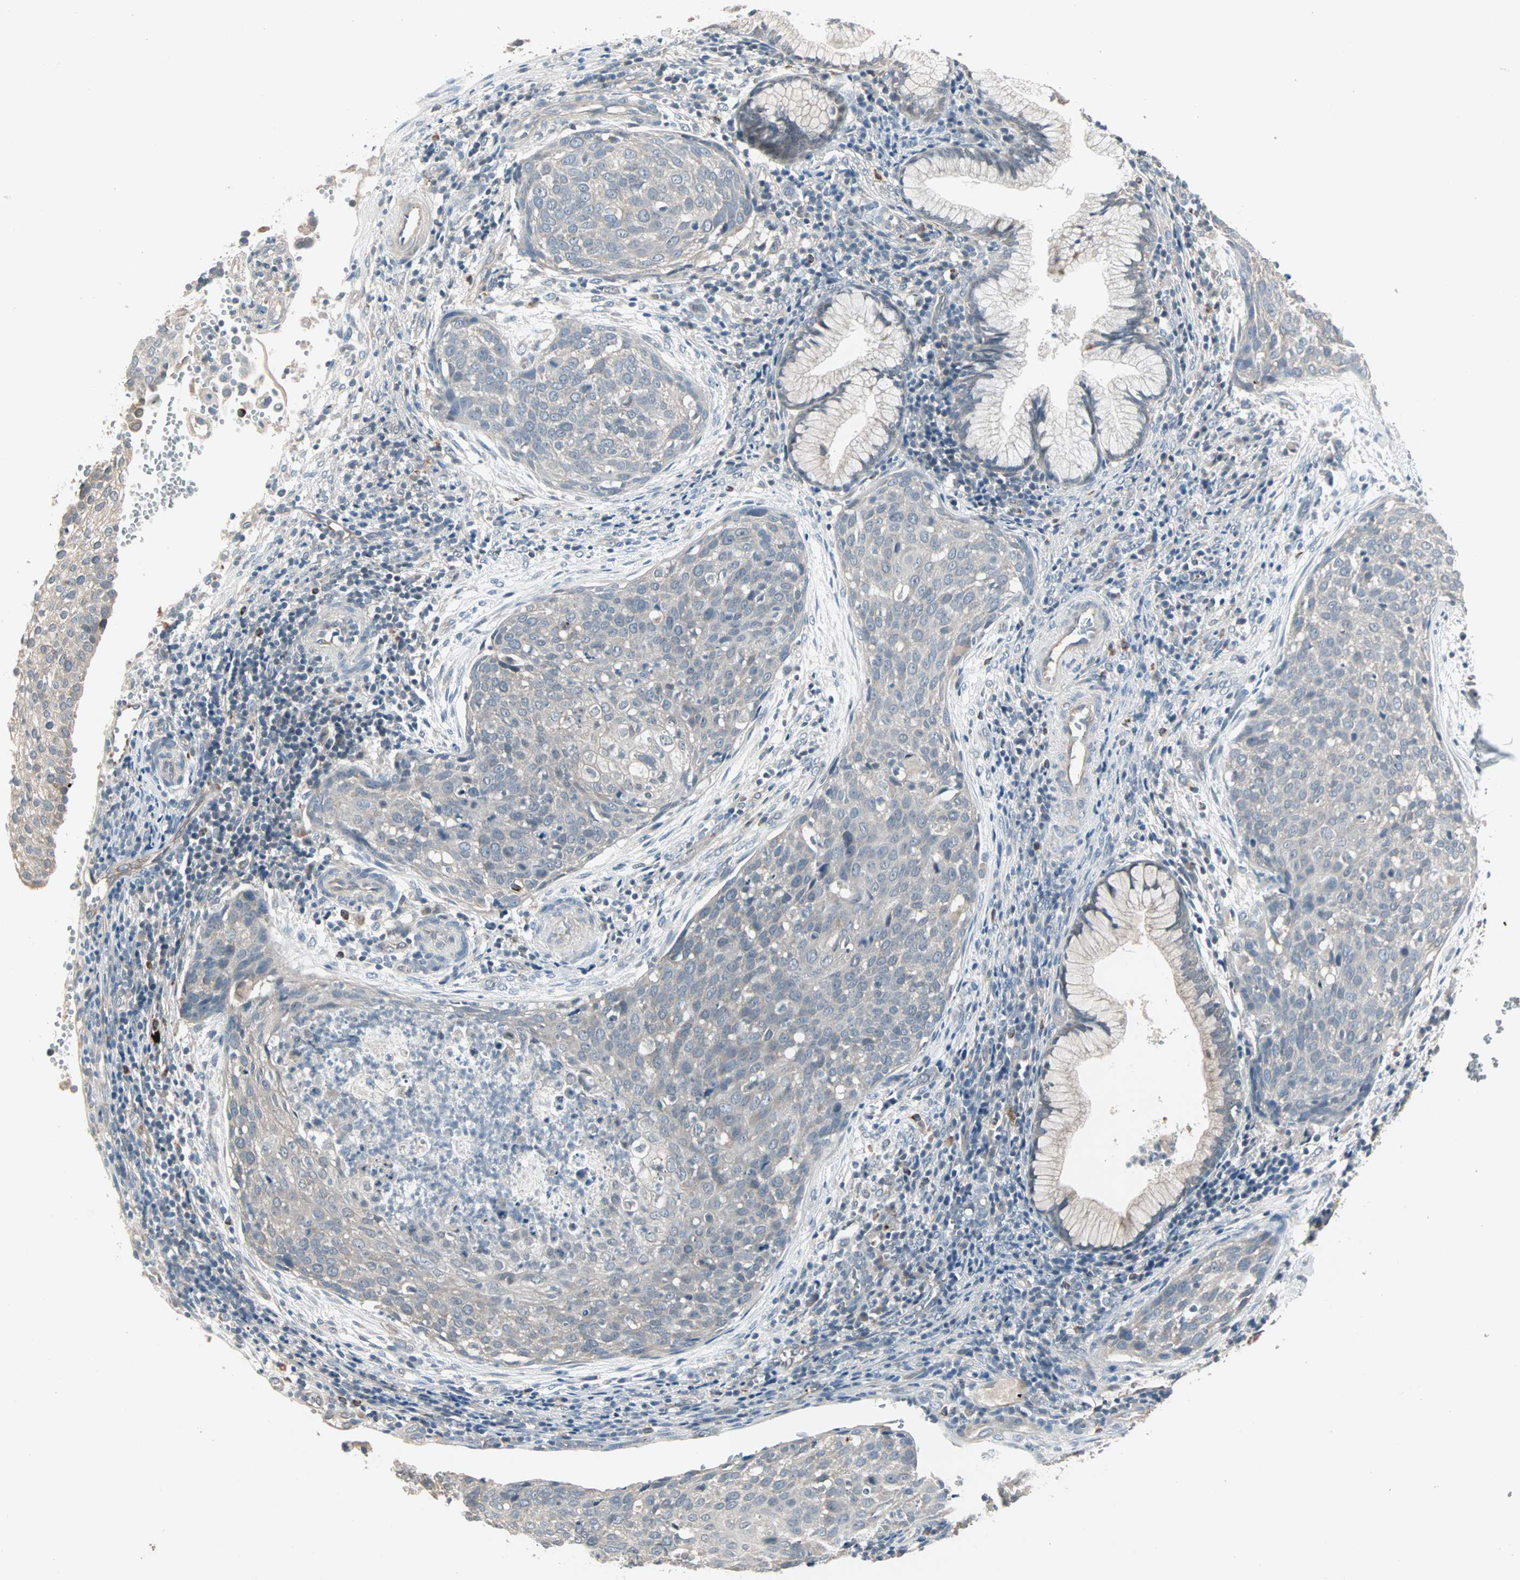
{"staining": {"intensity": "negative", "quantity": "none", "location": "none"}, "tissue": "cervical cancer", "cell_type": "Tumor cells", "image_type": "cancer", "snomed": [{"axis": "morphology", "description": "Squamous cell carcinoma, NOS"}, {"axis": "topography", "description": "Cervix"}], "caption": "IHC of human cervical squamous cell carcinoma reveals no staining in tumor cells.", "gene": "JMJD7-PLA2G4B", "patient": {"sex": "female", "age": 38}}